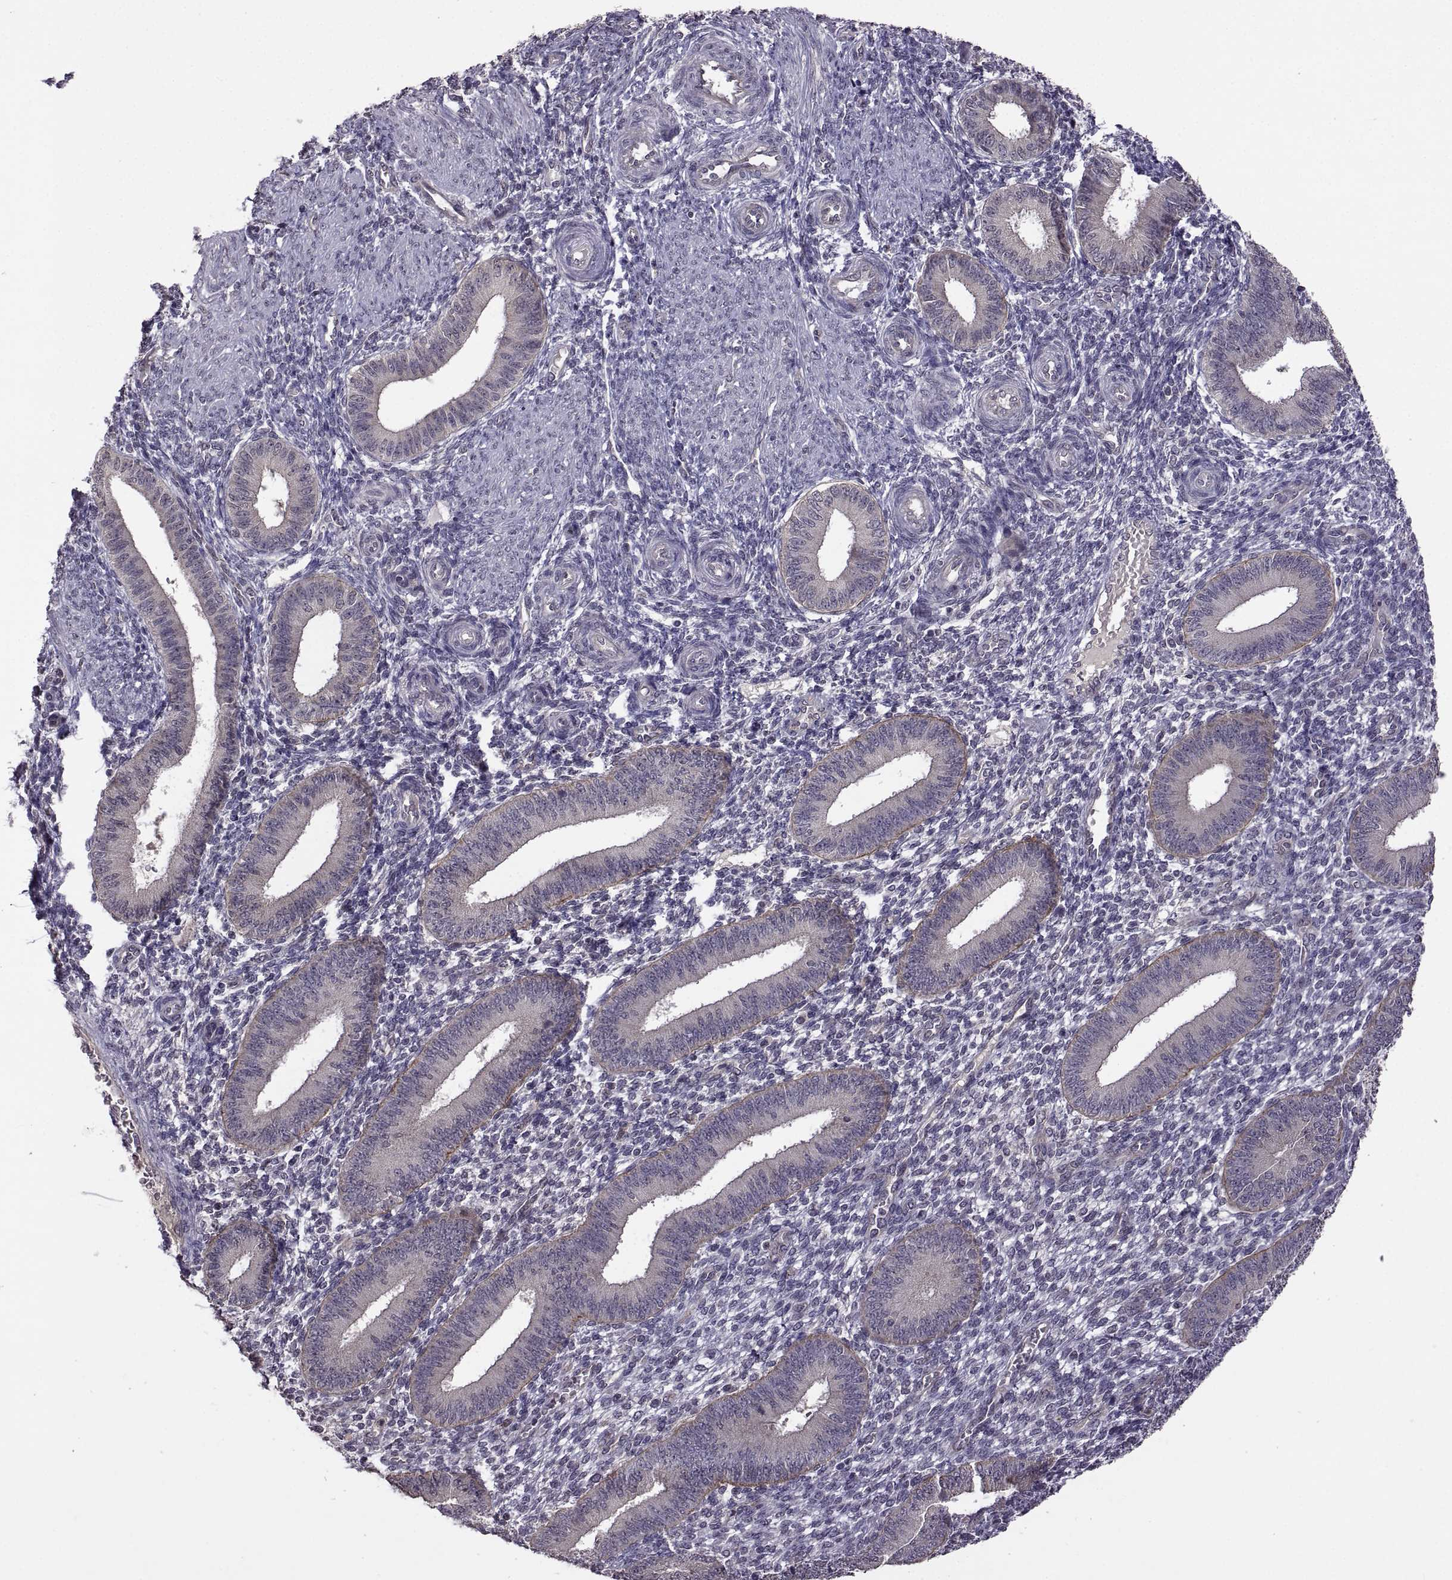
{"staining": {"intensity": "negative", "quantity": "none", "location": "none"}, "tissue": "endometrium", "cell_type": "Cells in endometrial stroma", "image_type": "normal", "snomed": [{"axis": "morphology", "description": "Normal tissue, NOS"}, {"axis": "topography", "description": "Endometrium"}], "caption": "The photomicrograph displays no staining of cells in endometrial stroma in normal endometrium.", "gene": "LAMA1", "patient": {"sex": "female", "age": 39}}